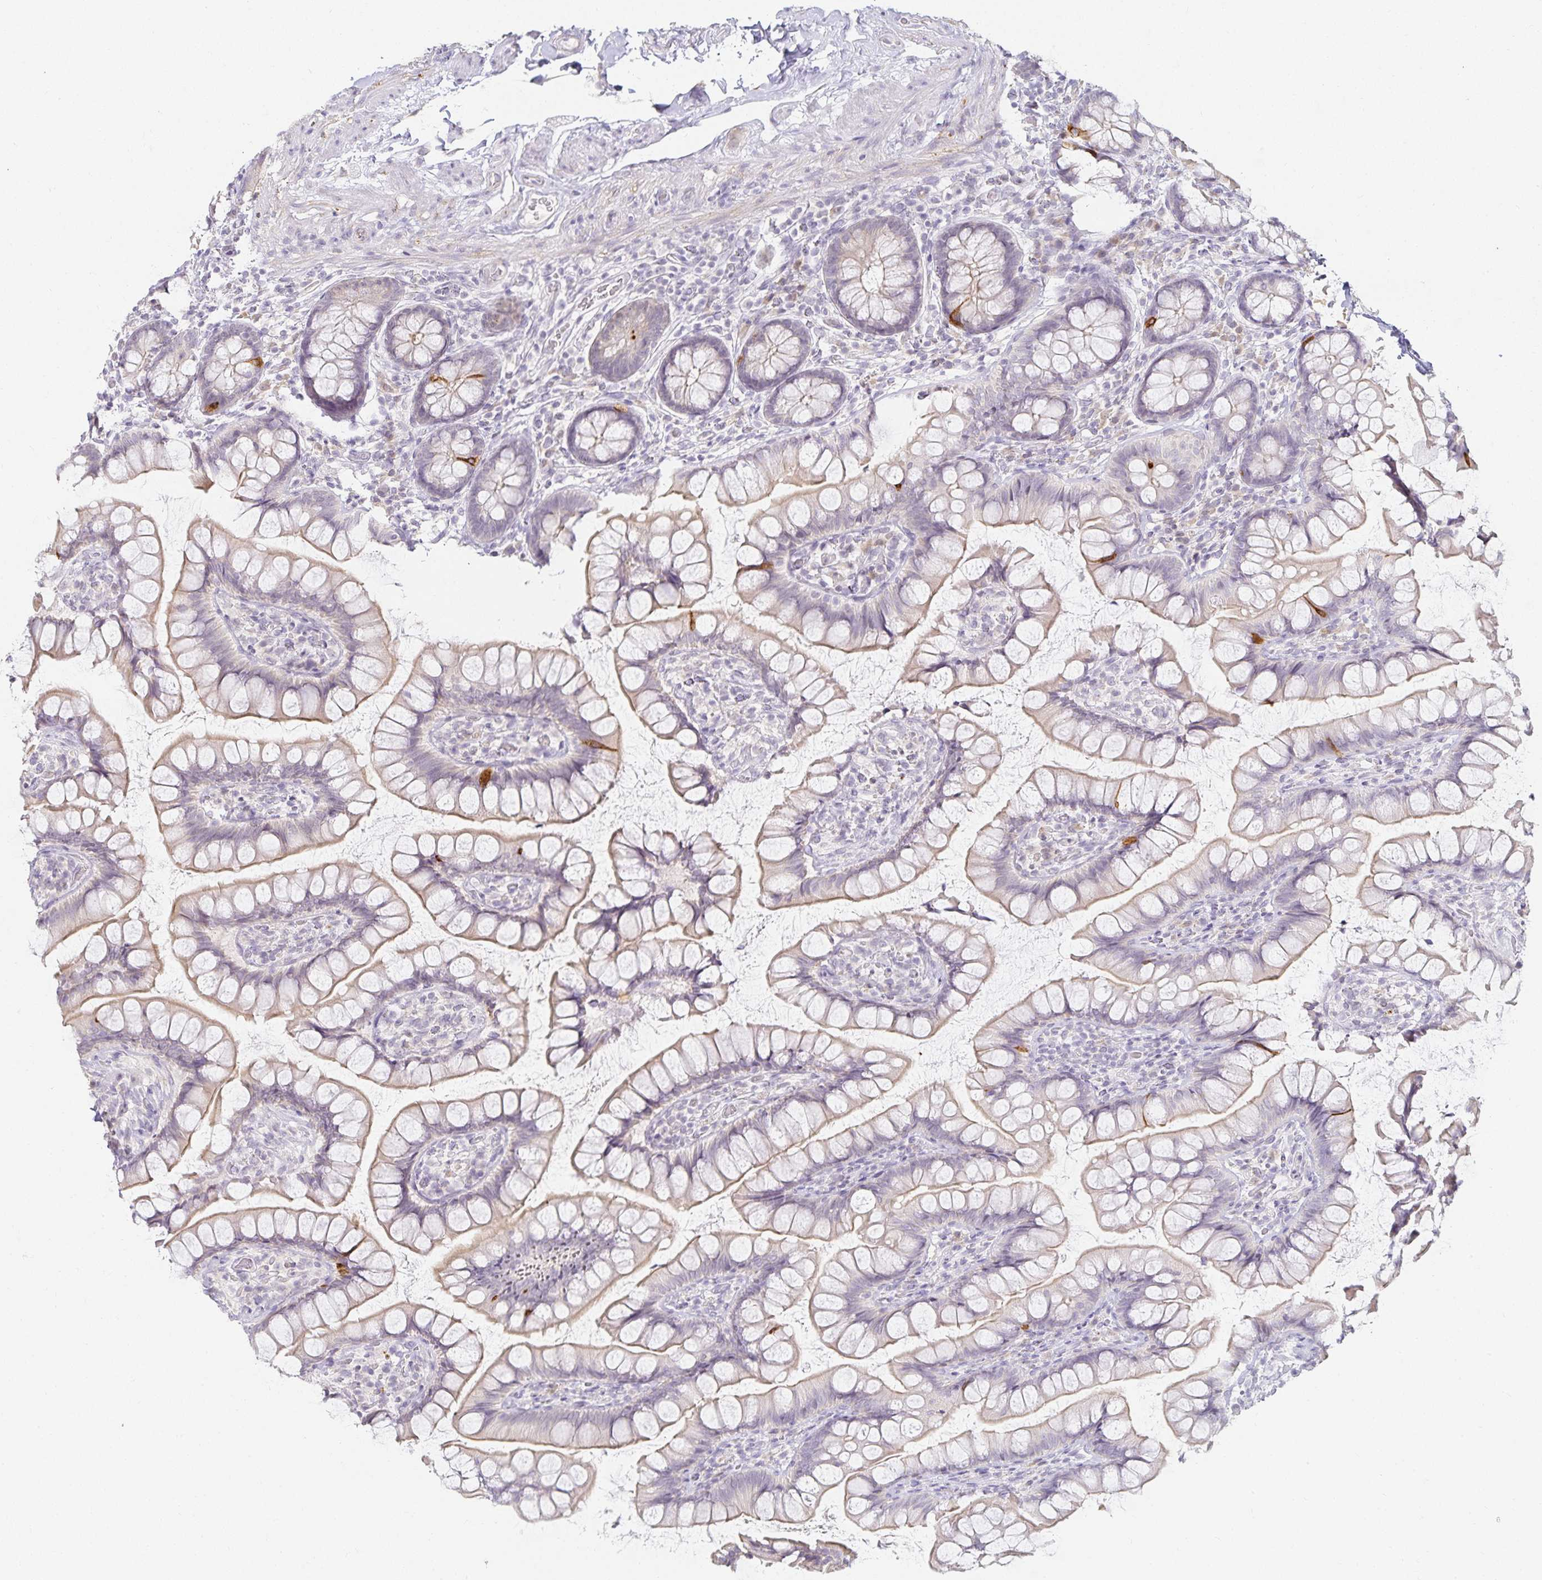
{"staining": {"intensity": "strong", "quantity": "<25%", "location": "cytoplasmic/membranous"}, "tissue": "small intestine", "cell_type": "Glandular cells", "image_type": "normal", "snomed": [{"axis": "morphology", "description": "Normal tissue, NOS"}, {"axis": "topography", "description": "Small intestine"}], "caption": "Immunohistochemistry (DAB) staining of benign human small intestine exhibits strong cytoplasmic/membranous protein staining in approximately <25% of glandular cells.", "gene": "GP2", "patient": {"sex": "male", "age": 70}}